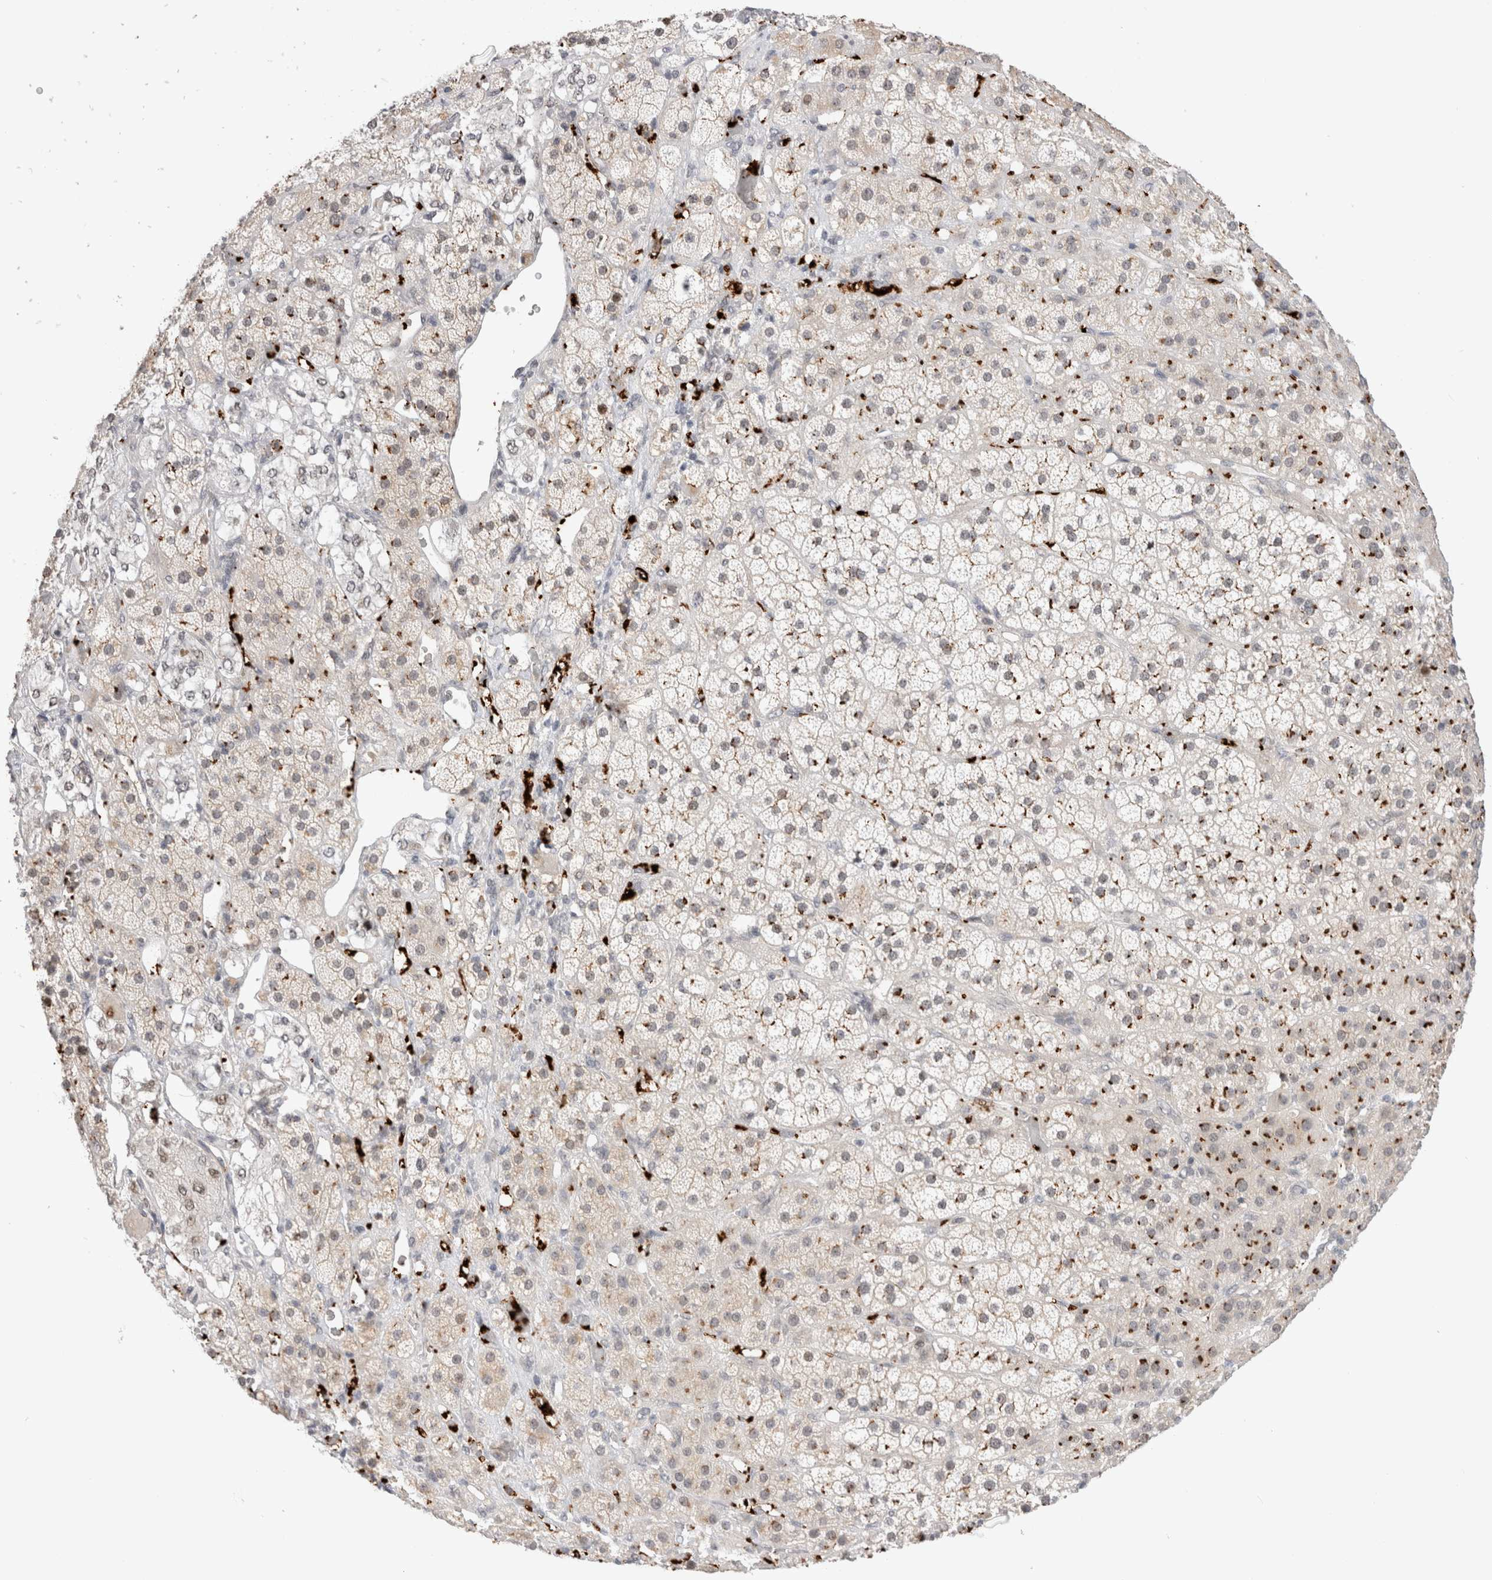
{"staining": {"intensity": "strong", "quantity": "25%-75%", "location": "cytoplasmic/membranous"}, "tissue": "adrenal gland", "cell_type": "Glandular cells", "image_type": "normal", "snomed": [{"axis": "morphology", "description": "Normal tissue, NOS"}, {"axis": "topography", "description": "Adrenal gland"}], "caption": "IHC staining of benign adrenal gland, which reveals high levels of strong cytoplasmic/membranous staining in about 25%-75% of glandular cells indicating strong cytoplasmic/membranous protein expression. The staining was performed using DAB (3,3'-diaminobenzidine) (brown) for protein detection and nuclei were counterstained in hematoxylin (blue).", "gene": "VPS28", "patient": {"sex": "male", "age": 57}}